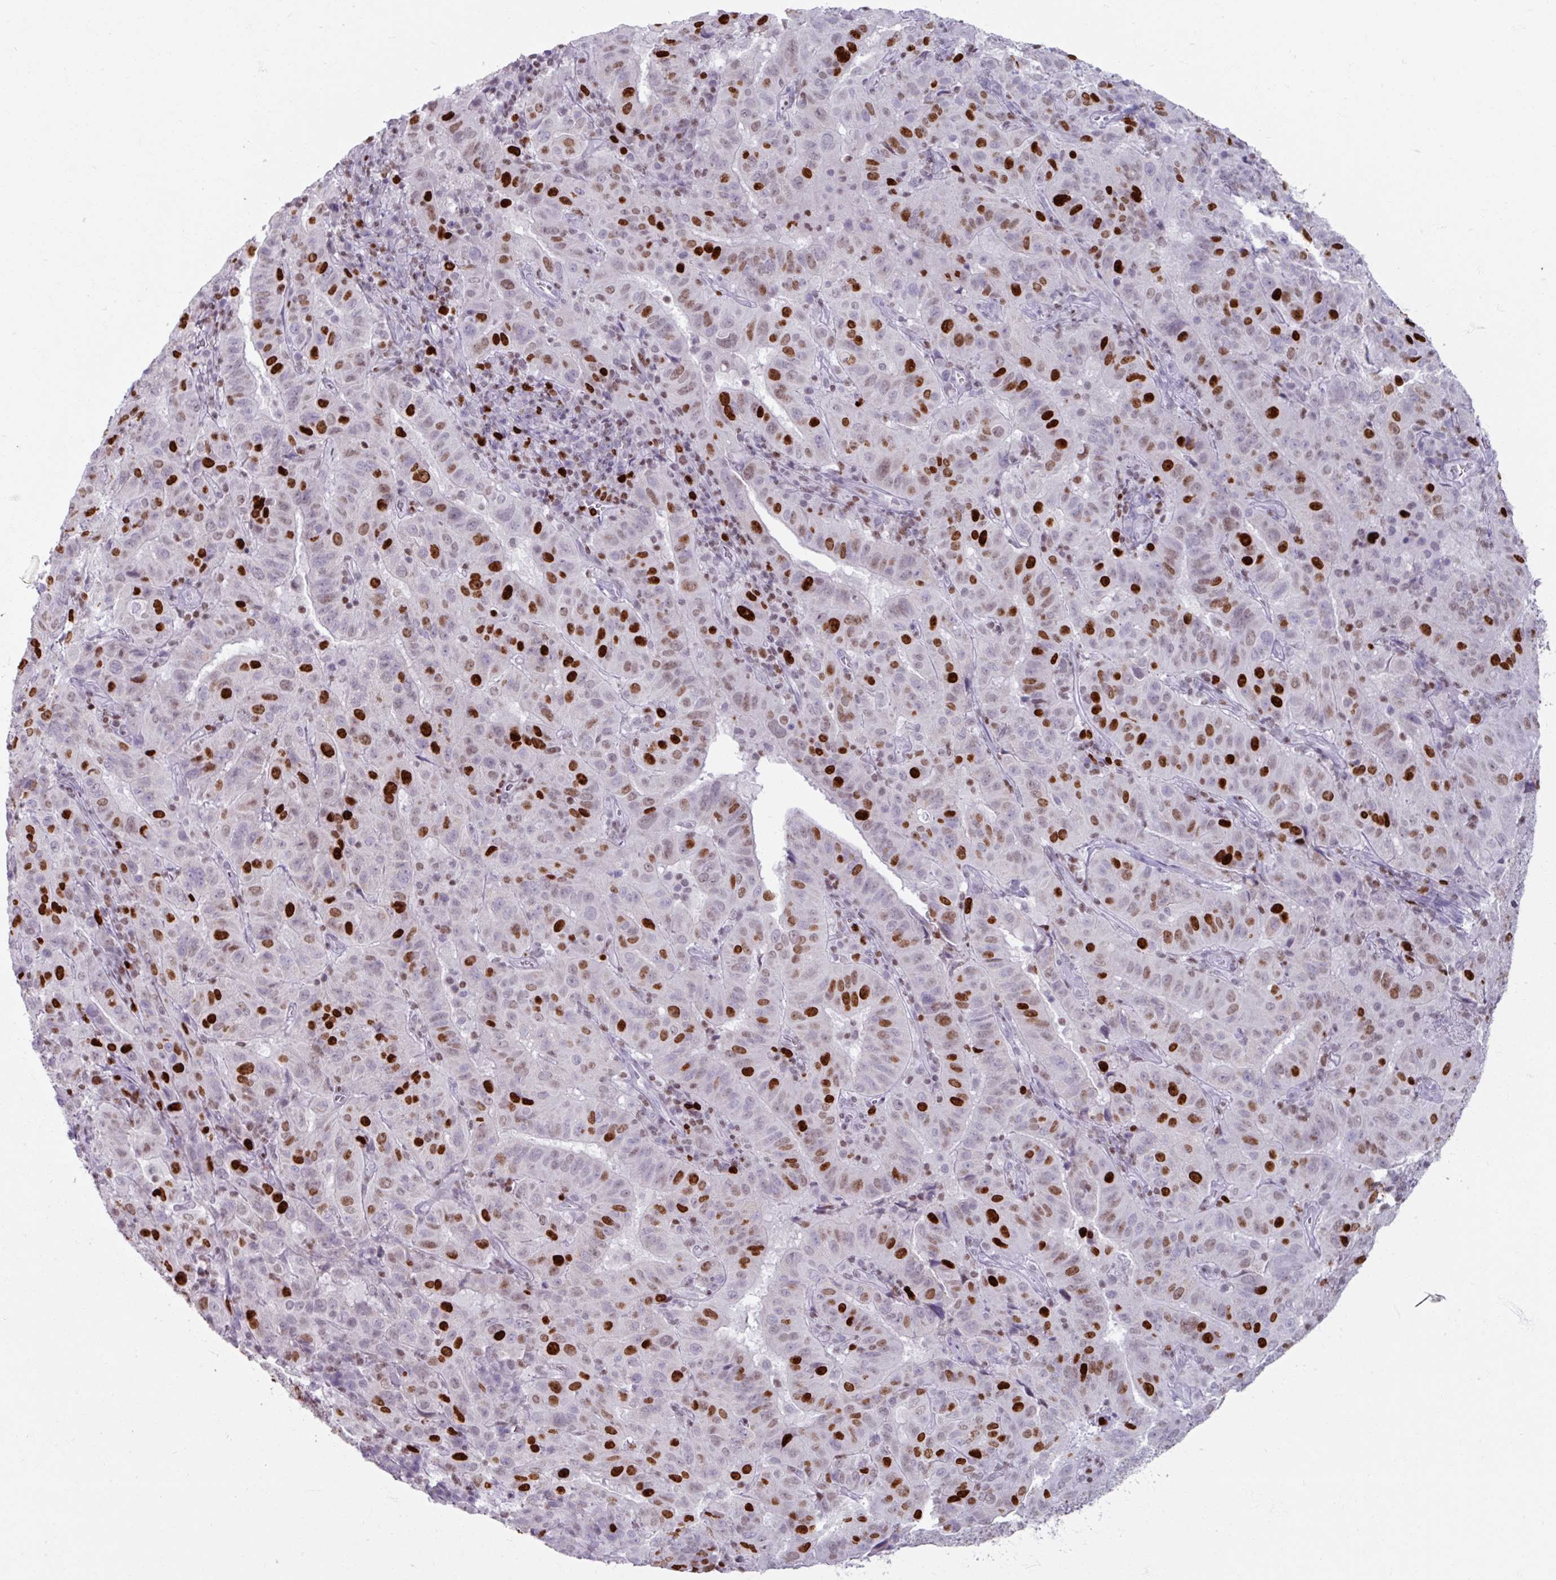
{"staining": {"intensity": "strong", "quantity": "25%-75%", "location": "nuclear"}, "tissue": "pancreatic cancer", "cell_type": "Tumor cells", "image_type": "cancer", "snomed": [{"axis": "morphology", "description": "Adenocarcinoma, NOS"}, {"axis": "topography", "description": "Pancreas"}], "caption": "IHC (DAB (3,3'-diaminobenzidine)) staining of pancreatic cancer (adenocarcinoma) shows strong nuclear protein positivity in approximately 25%-75% of tumor cells.", "gene": "ATAD2", "patient": {"sex": "male", "age": 63}}